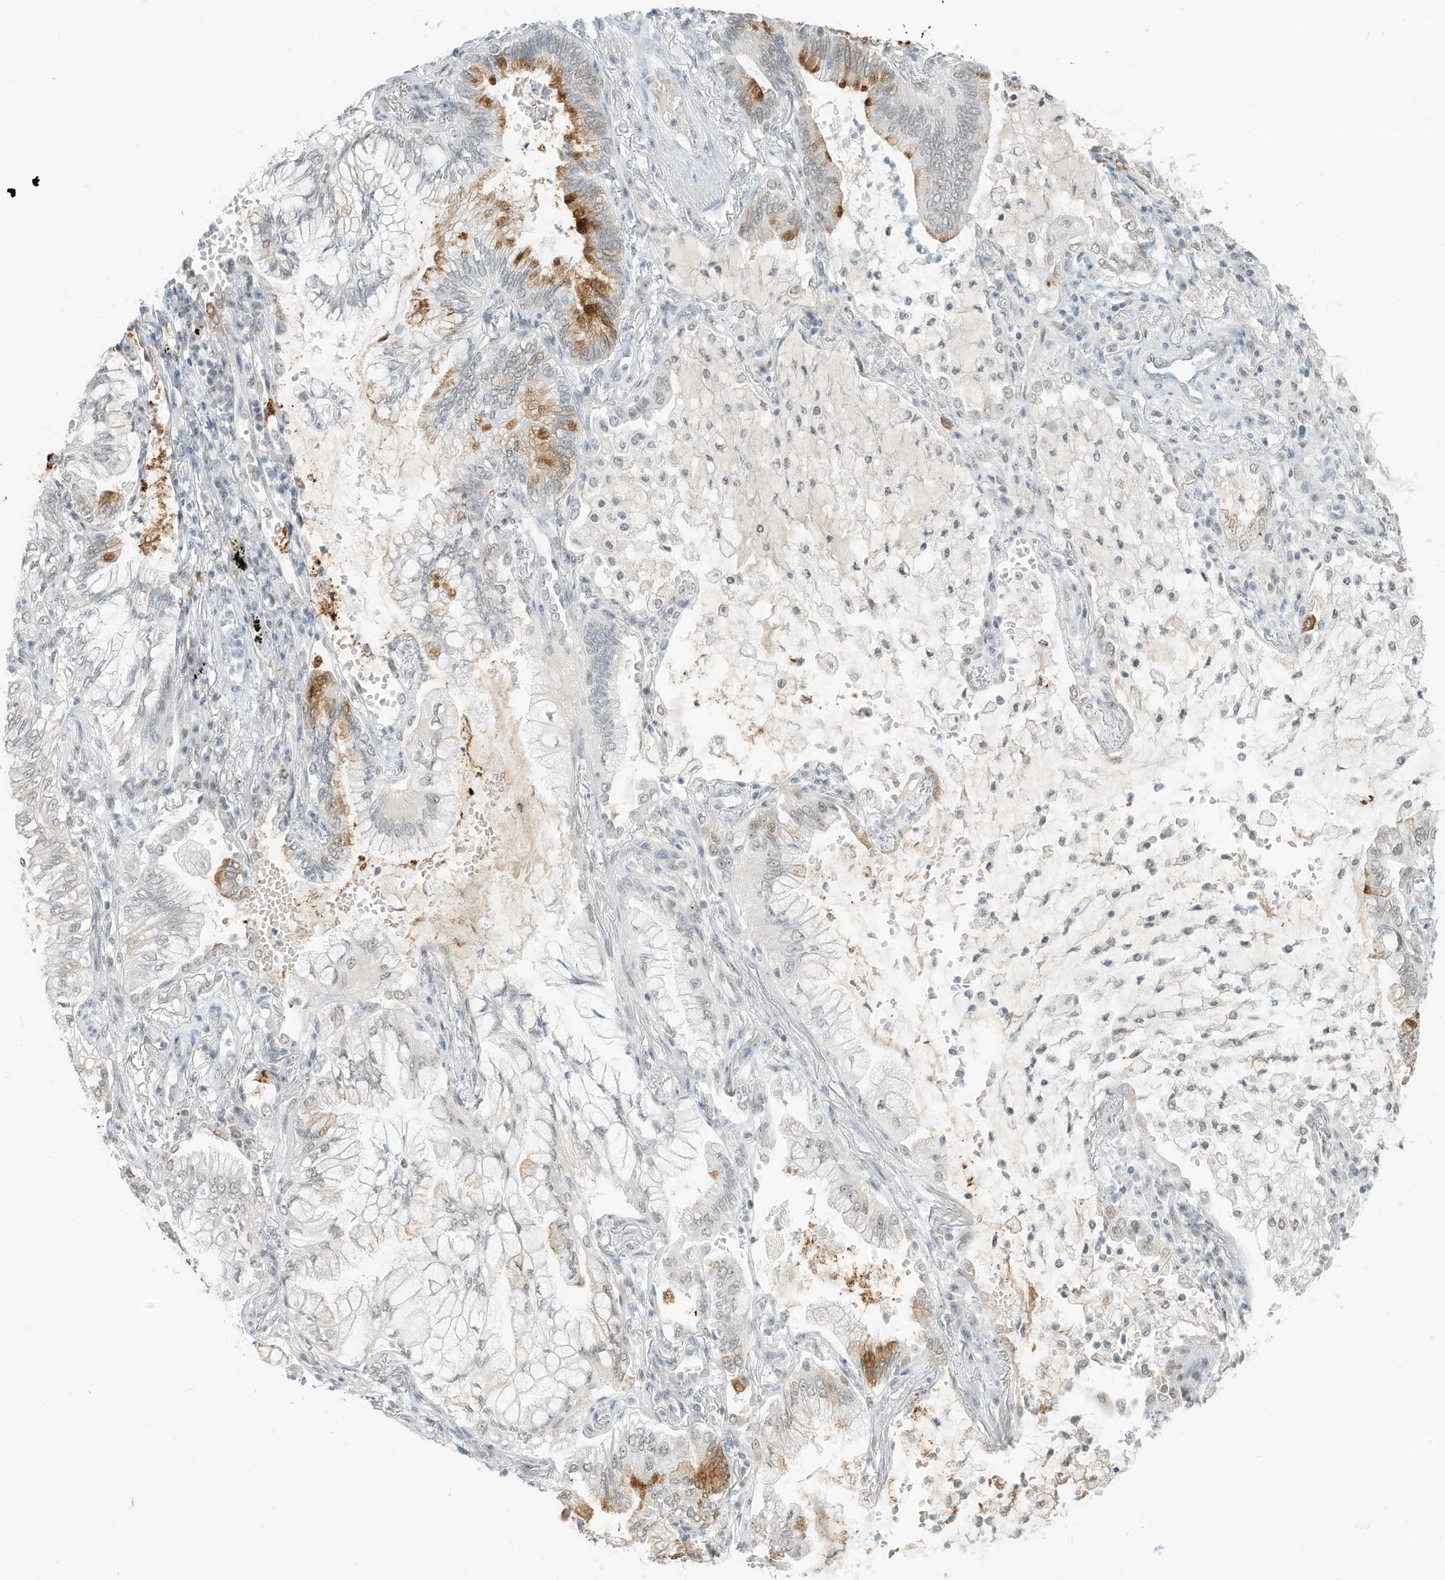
{"staining": {"intensity": "moderate", "quantity": "<25%", "location": "cytoplasmic/membranous"}, "tissue": "lung cancer", "cell_type": "Tumor cells", "image_type": "cancer", "snomed": [{"axis": "morphology", "description": "Adenocarcinoma, NOS"}, {"axis": "topography", "description": "Lung"}], "caption": "Lung adenocarcinoma was stained to show a protein in brown. There is low levels of moderate cytoplasmic/membranous expression in approximately <25% of tumor cells.", "gene": "PGC", "patient": {"sex": "female", "age": 70}}